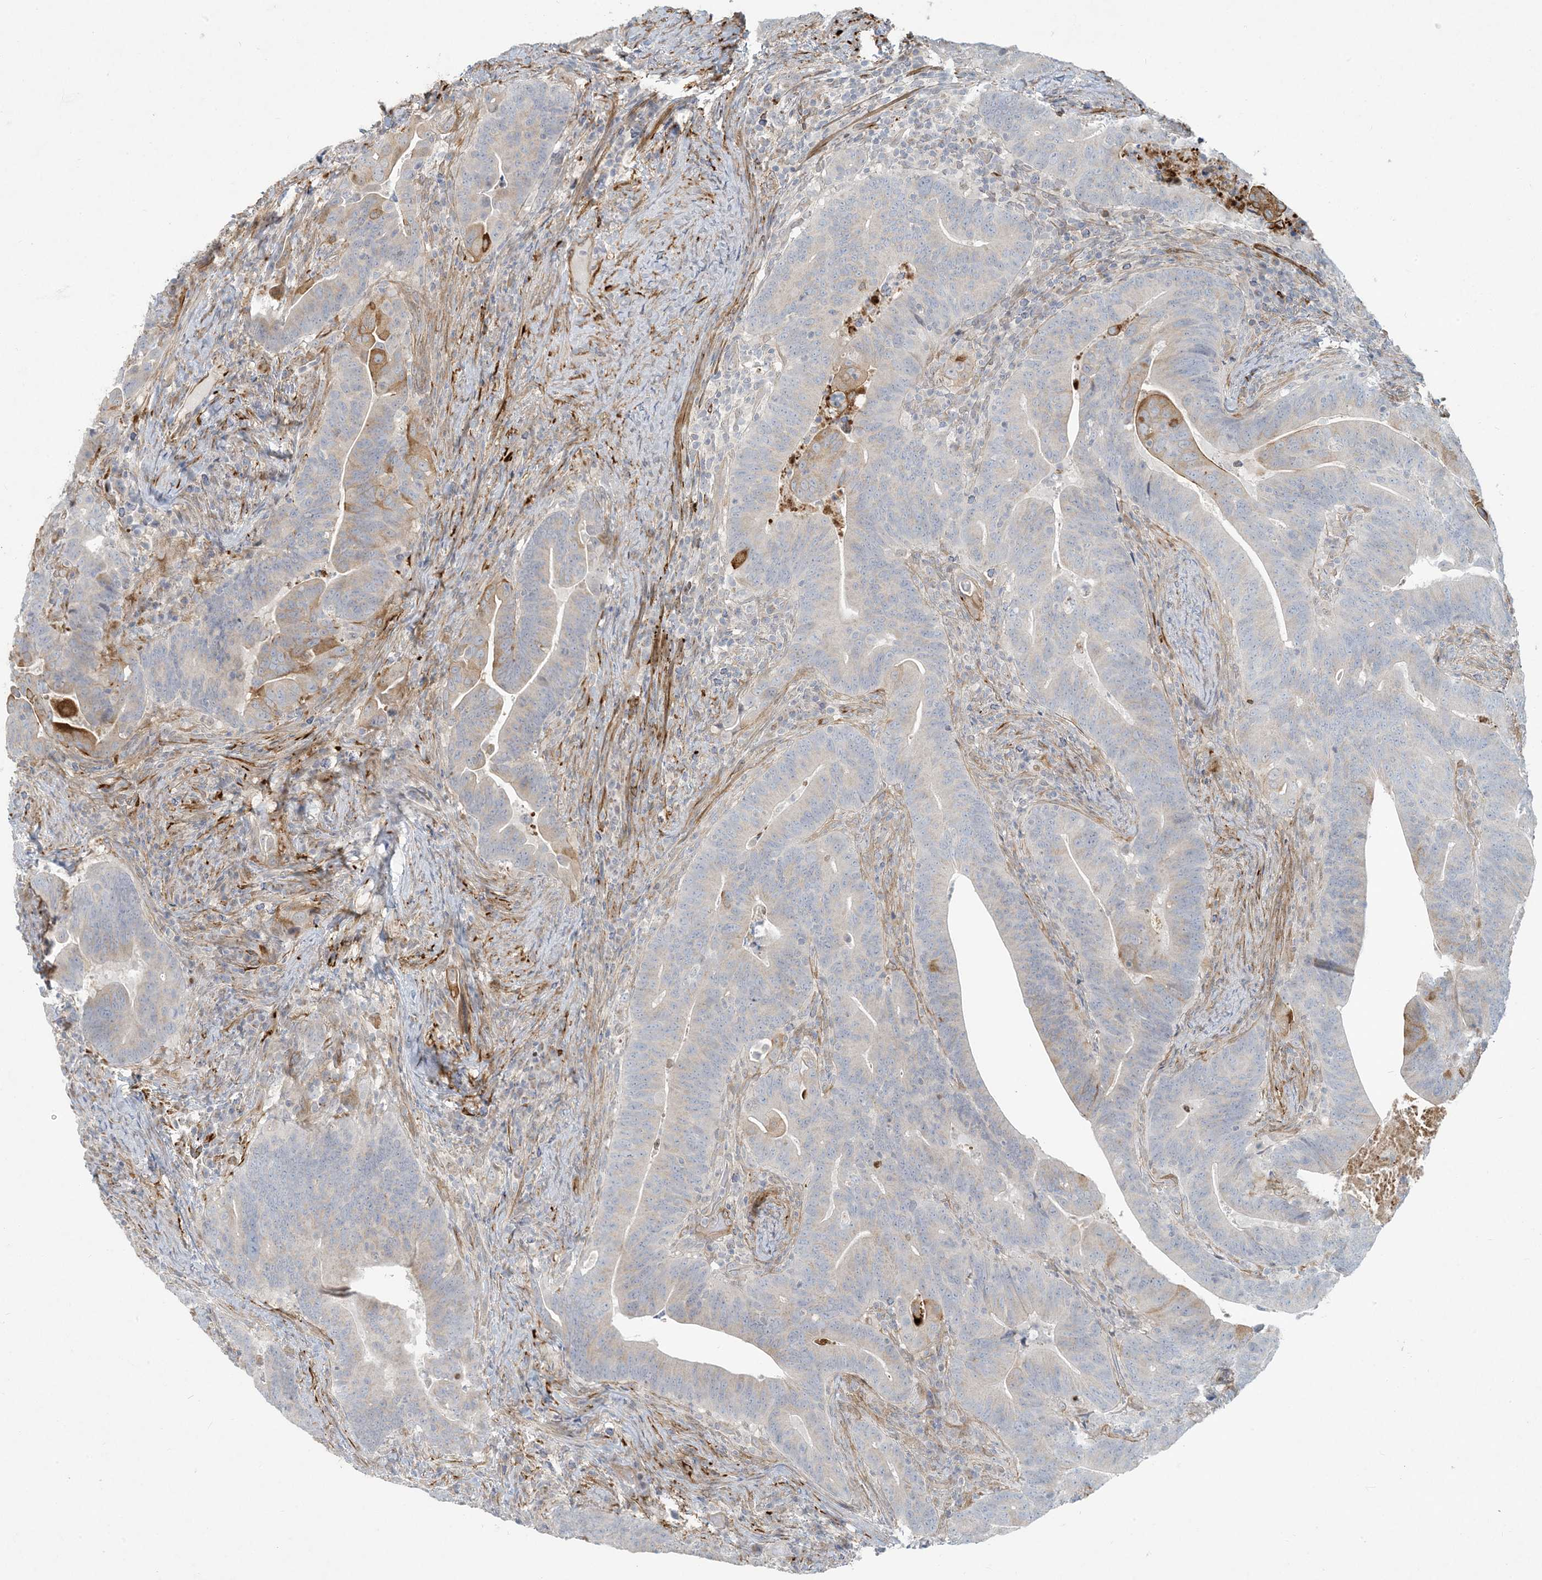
{"staining": {"intensity": "weak", "quantity": "<25%", "location": "cytoplasmic/membranous"}, "tissue": "colorectal cancer", "cell_type": "Tumor cells", "image_type": "cancer", "snomed": [{"axis": "morphology", "description": "Adenocarcinoma, NOS"}, {"axis": "topography", "description": "Colon"}], "caption": "Tumor cells are negative for protein expression in human colorectal cancer (adenocarcinoma).", "gene": "BCORL1", "patient": {"sex": "female", "age": 66}}